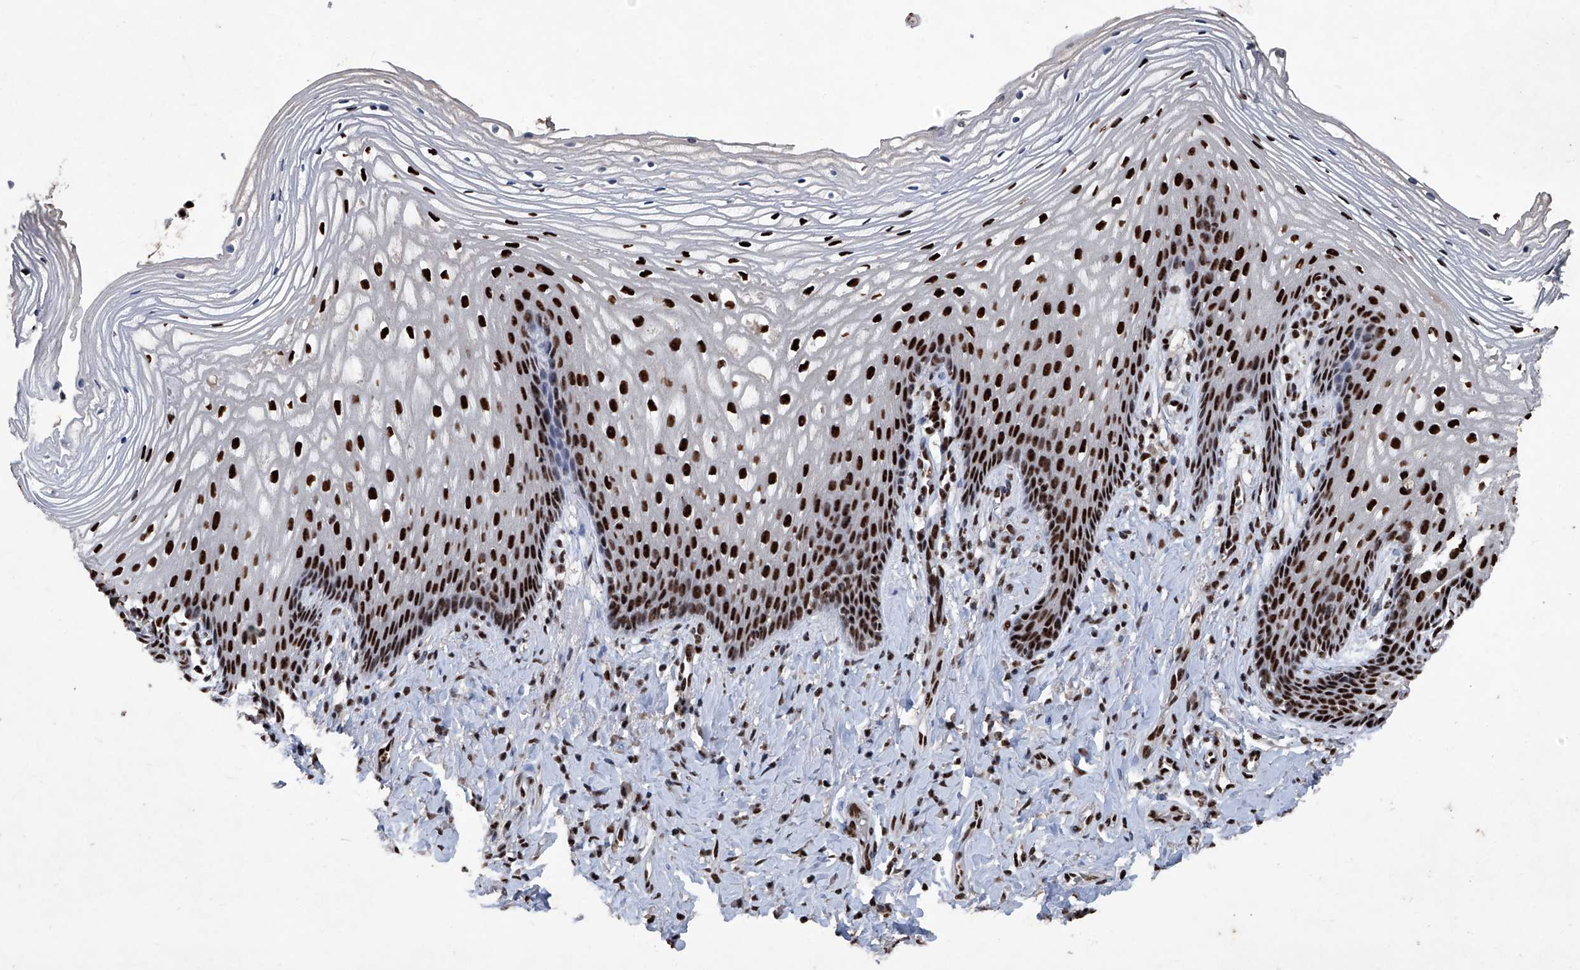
{"staining": {"intensity": "strong", "quantity": ">75%", "location": "nuclear"}, "tissue": "vagina", "cell_type": "Squamous epithelial cells", "image_type": "normal", "snomed": [{"axis": "morphology", "description": "Normal tissue, NOS"}, {"axis": "topography", "description": "Vagina"}], "caption": "Immunohistochemistry (IHC) of normal vagina demonstrates high levels of strong nuclear expression in about >75% of squamous epithelial cells.", "gene": "DDX39B", "patient": {"sex": "female", "age": 60}}